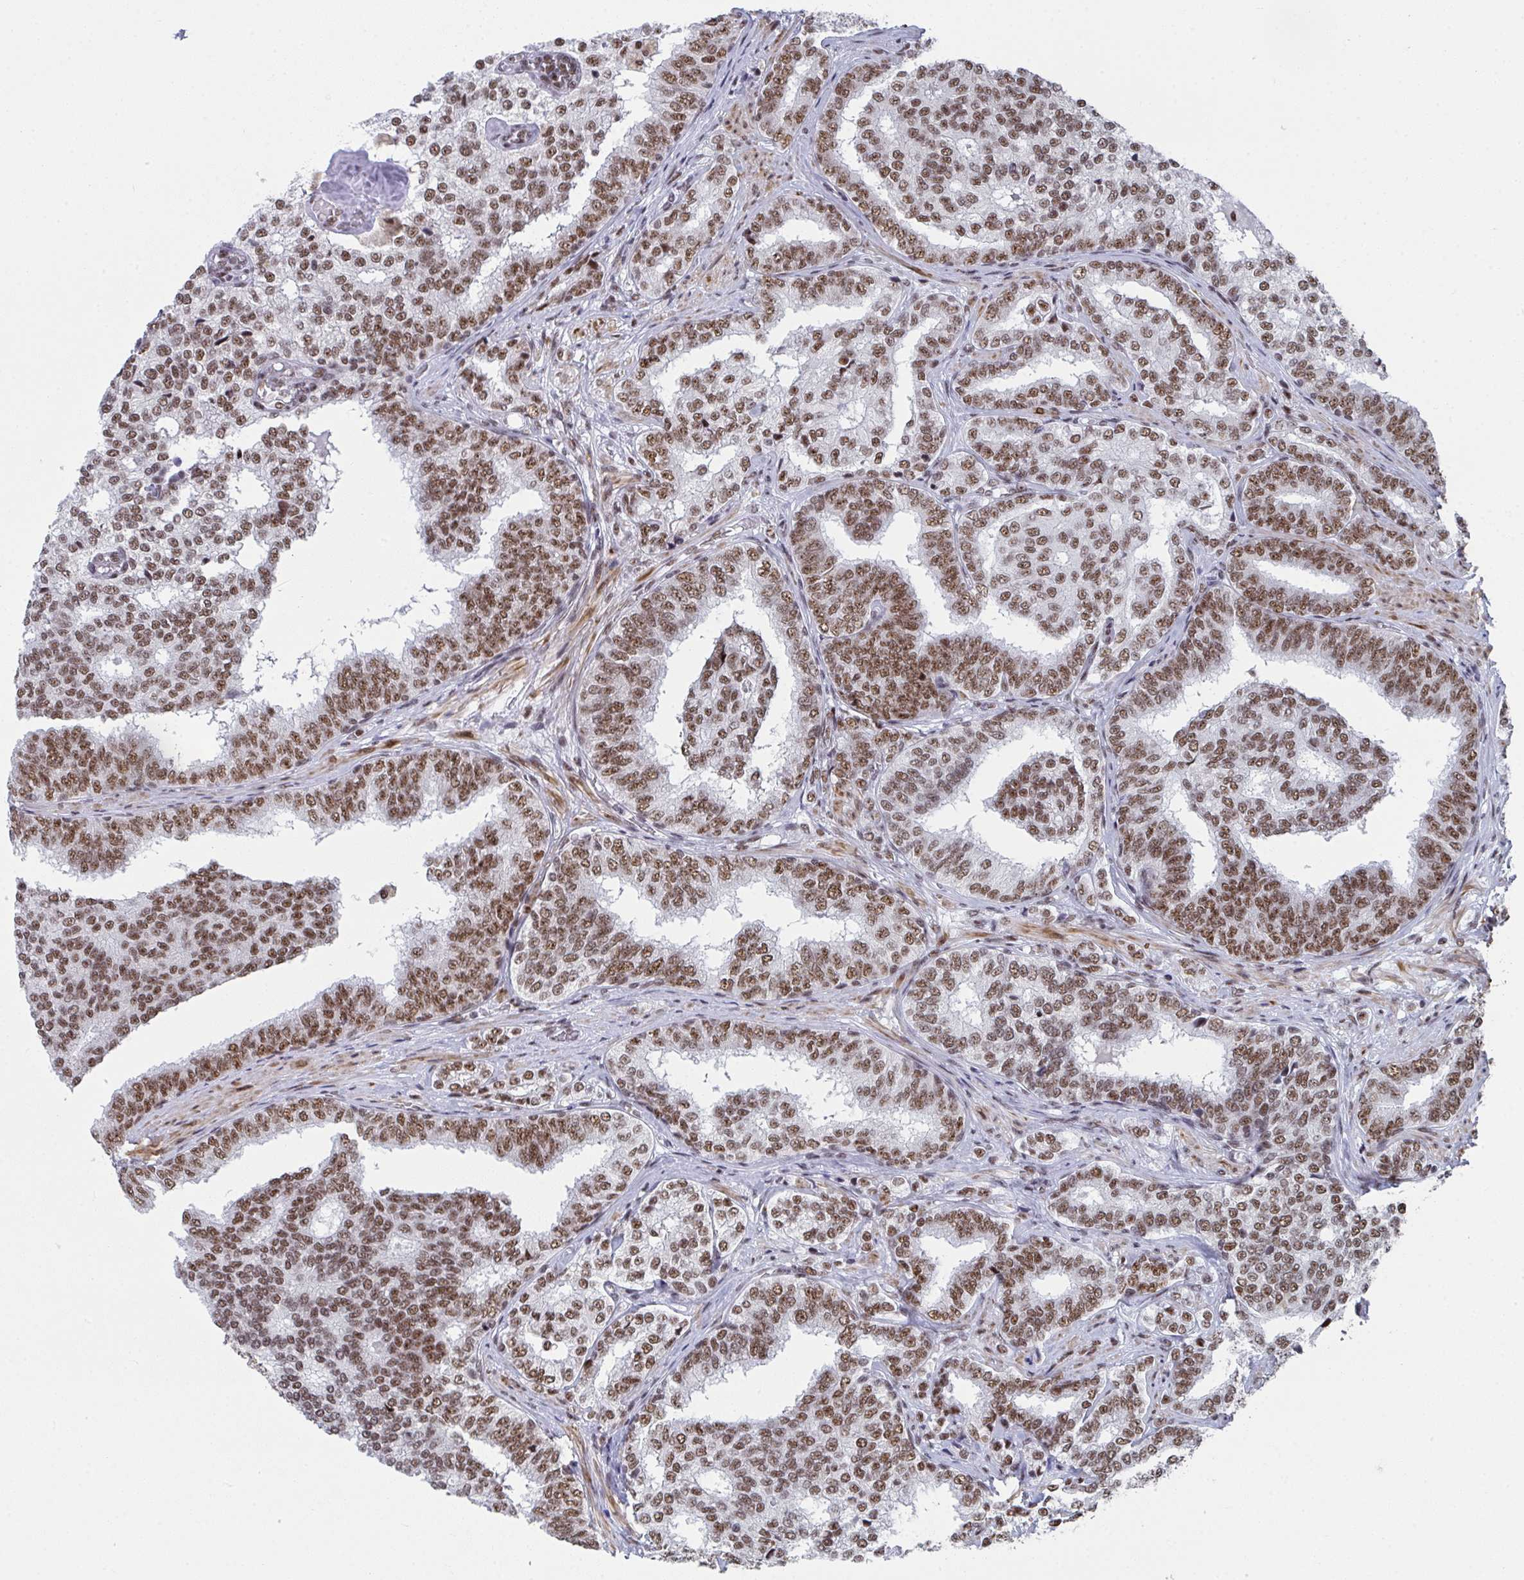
{"staining": {"intensity": "moderate", "quantity": ">75%", "location": "nuclear"}, "tissue": "prostate cancer", "cell_type": "Tumor cells", "image_type": "cancer", "snomed": [{"axis": "morphology", "description": "Adenocarcinoma, High grade"}, {"axis": "topography", "description": "Prostate"}], "caption": "Adenocarcinoma (high-grade) (prostate) was stained to show a protein in brown. There is medium levels of moderate nuclear positivity in approximately >75% of tumor cells.", "gene": "SNRNP70", "patient": {"sex": "male", "age": 72}}